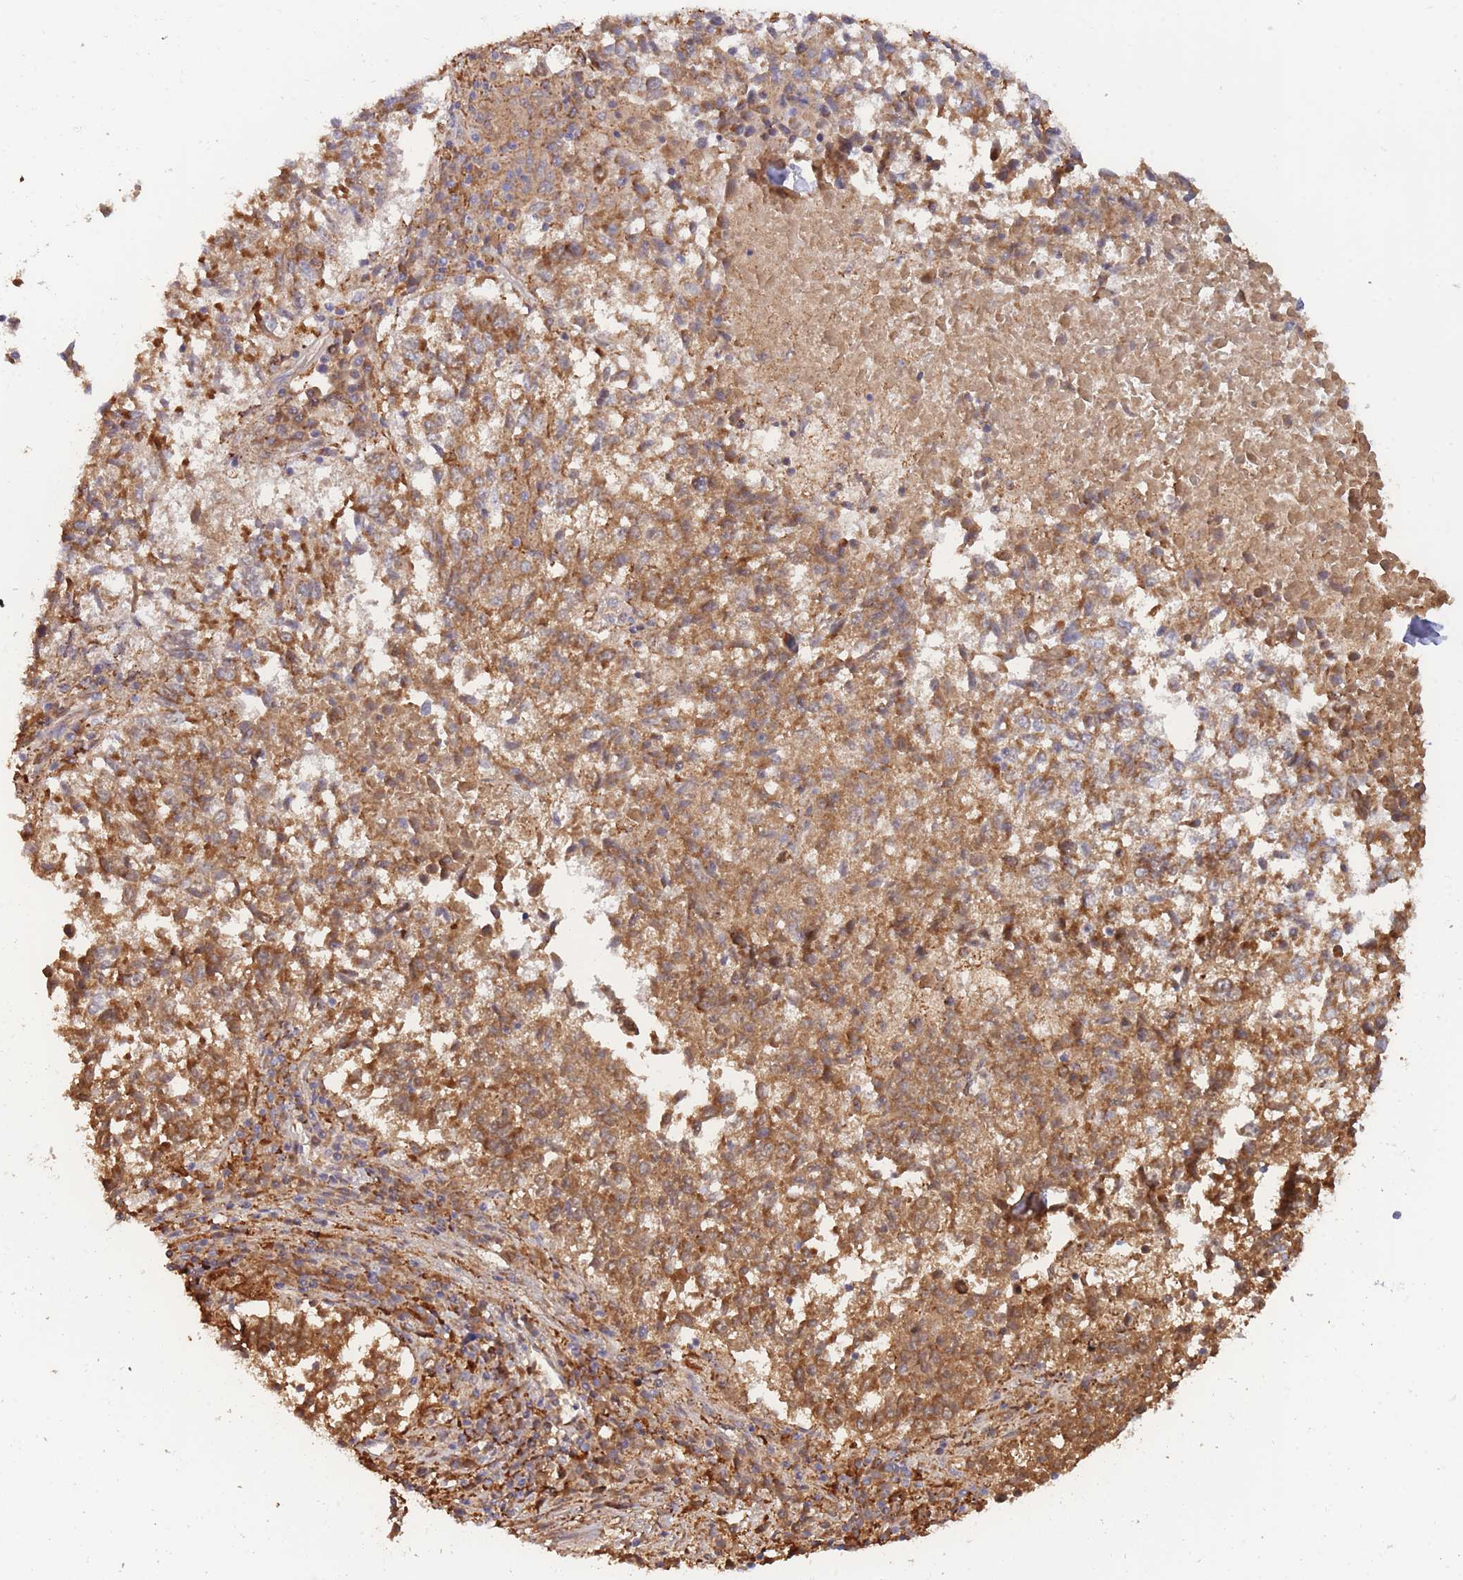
{"staining": {"intensity": "moderate", "quantity": ">75%", "location": "cytoplasmic/membranous"}, "tissue": "lung cancer", "cell_type": "Tumor cells", "image_type": "cancer", "snomed": [{"axis": "morphology", "description": "Squamous cell carcinoma, NOS"}, {"axis": "topography", "description": "Lung"}], "caption": "A medium amount of moderate cytoplasmic/membranous staining is appreciated in about >75% of tumor cells in lung squamous cell carcinoma tissue.", "gene": "MRPL17", "patient": {"sex": "male", "age": 73}}